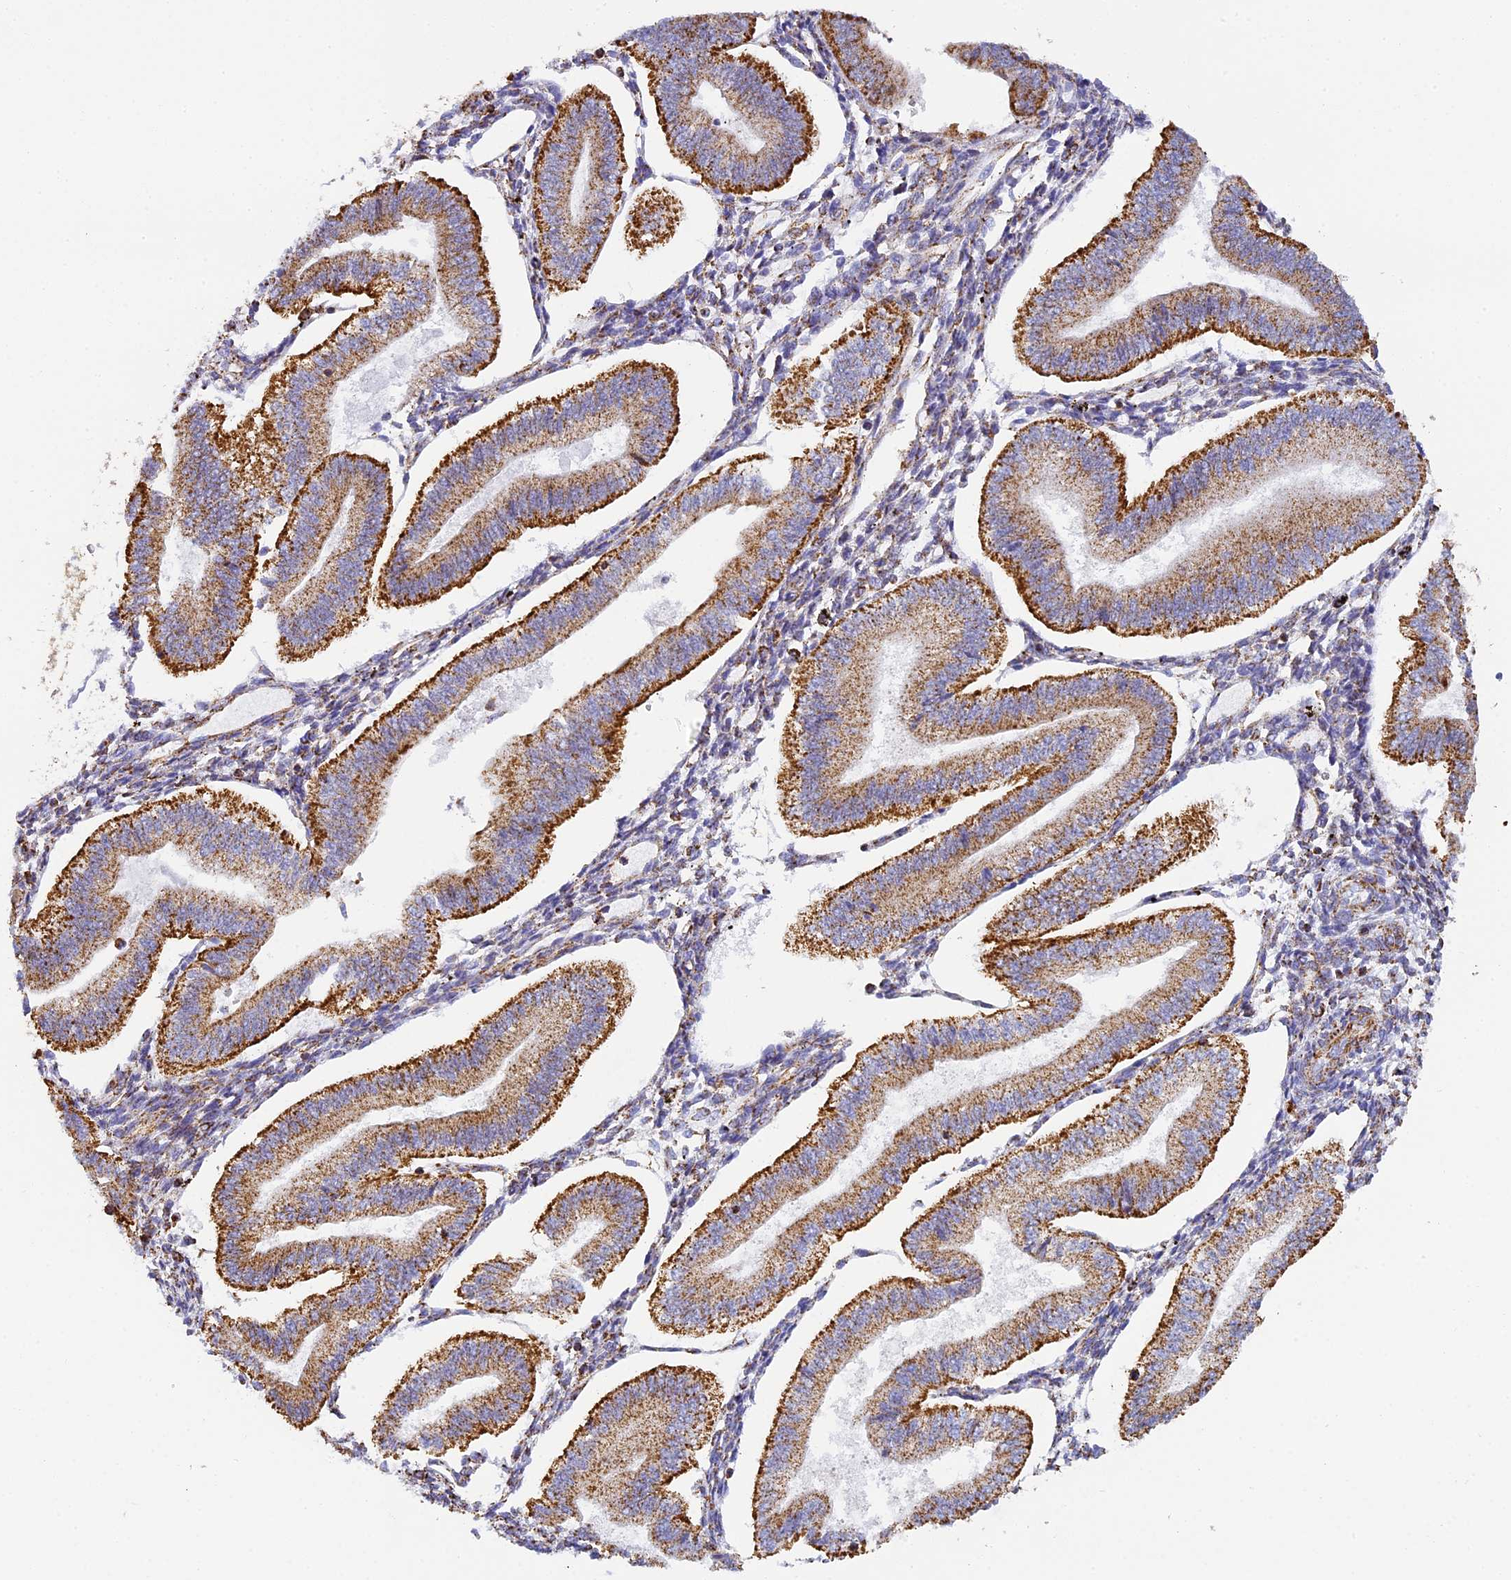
{"staining": {"intensity": "negative", "quantity": "none", "location": "none"}, "tissue": "endometrium", "cell_type": "Cells in endometrial stroma", "image_type": "normal", "snomed": [{"axis": "morphology", "description": "Normal tissue, NOS"}, {"axis": "topography", "description": "Endometrium"}], "caption": "Image shows no protein expression in cells in endometrial stroma of unremarkable endometrium.", "gene": "STK17A", "patient": {"sex": "female", "age": 34}}